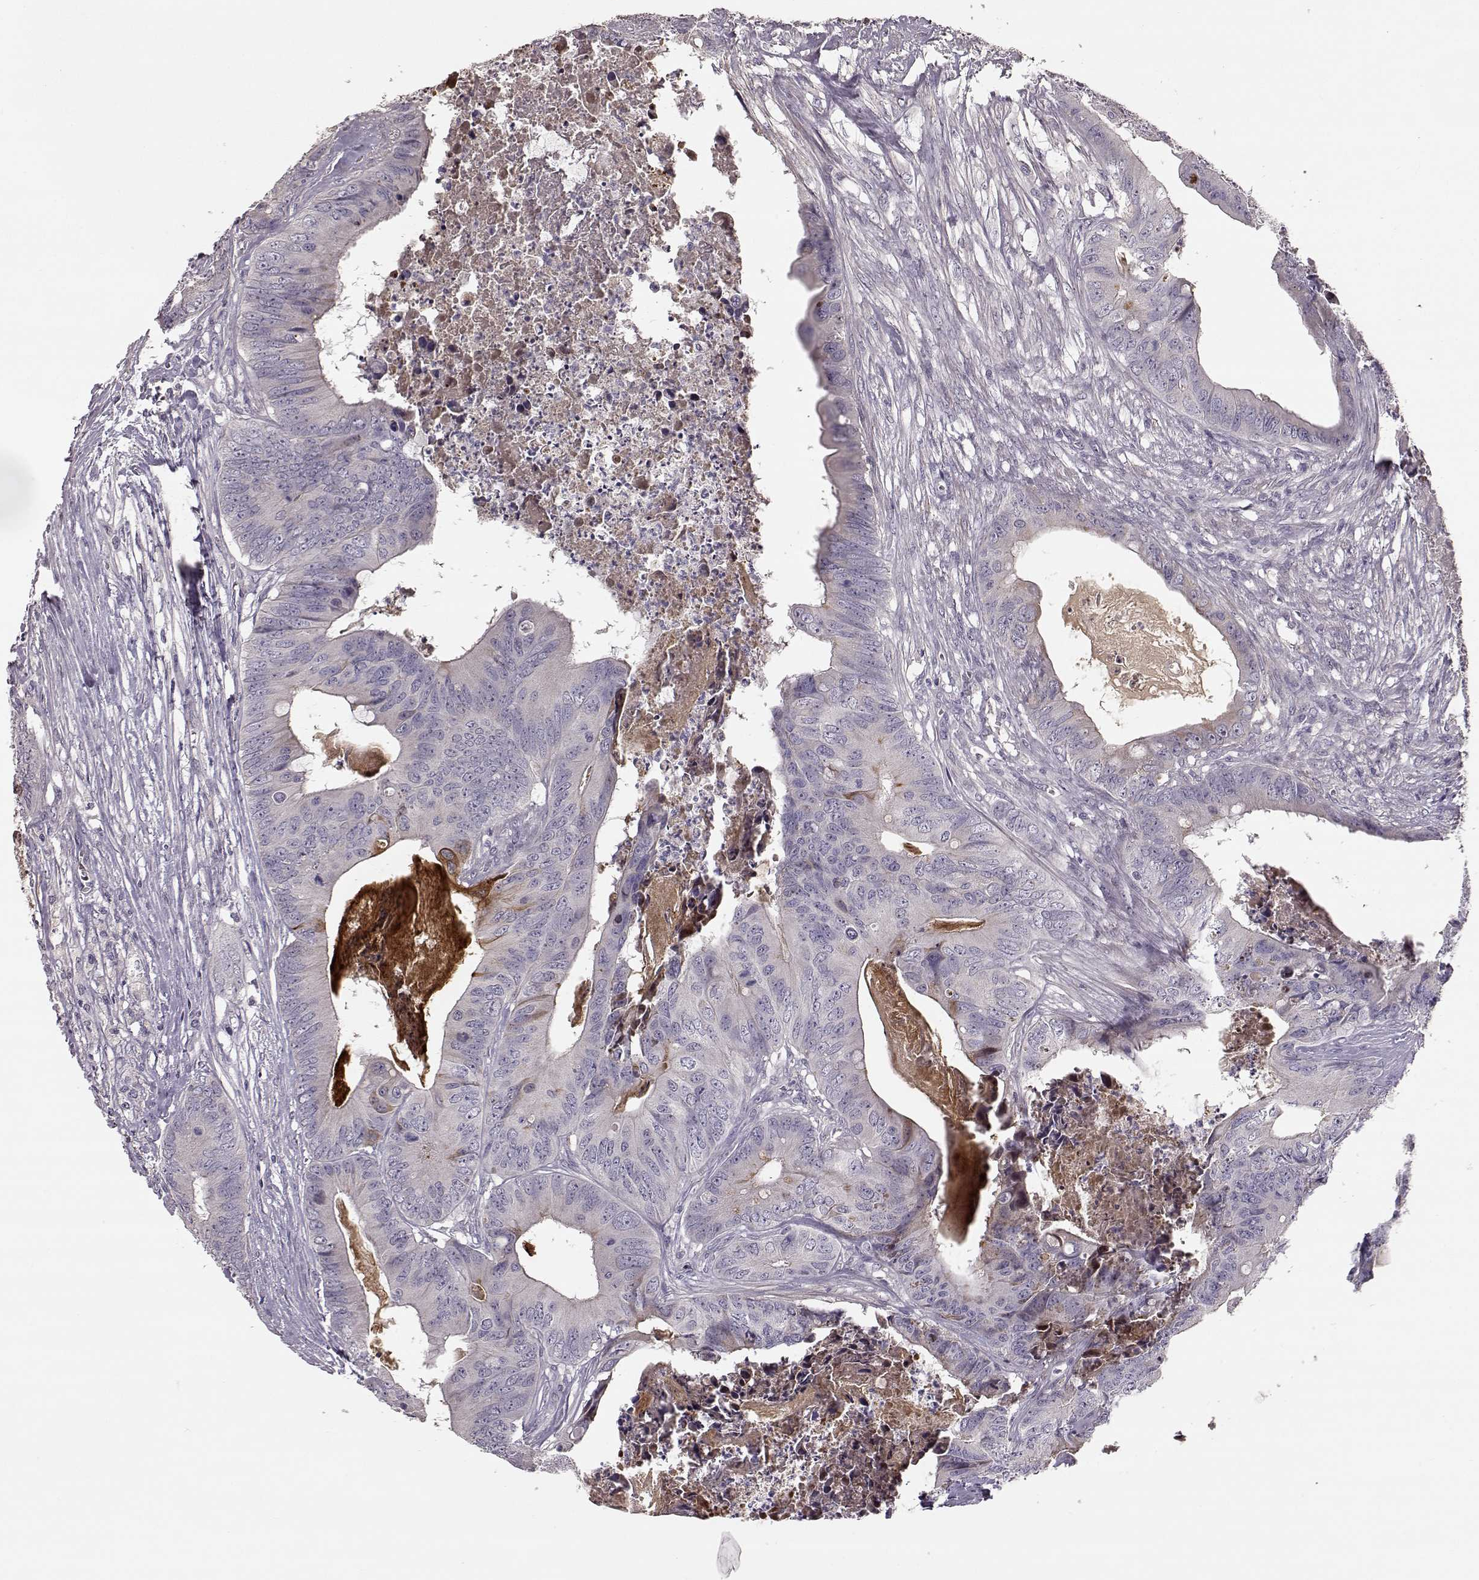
{"staining": {"intensity": "negative", "quantity": "none", "location": "none"}, "tissue": "colorectal cancer", "cell_type": "Tumor cells", "image_type": "cancer", "snomed": [{"axis": "morphology", "description": "Adenocarcinoma, NOS"}, {"axis": "topography", "description": "Colon"}], "caption": "This is an IHC histopathology image of colorectal cancer (adenocarcinoma). There is no positivity in tumor cells.", "gene": "YJEFN3", "patient": {"sex": "male", "age": 84}}